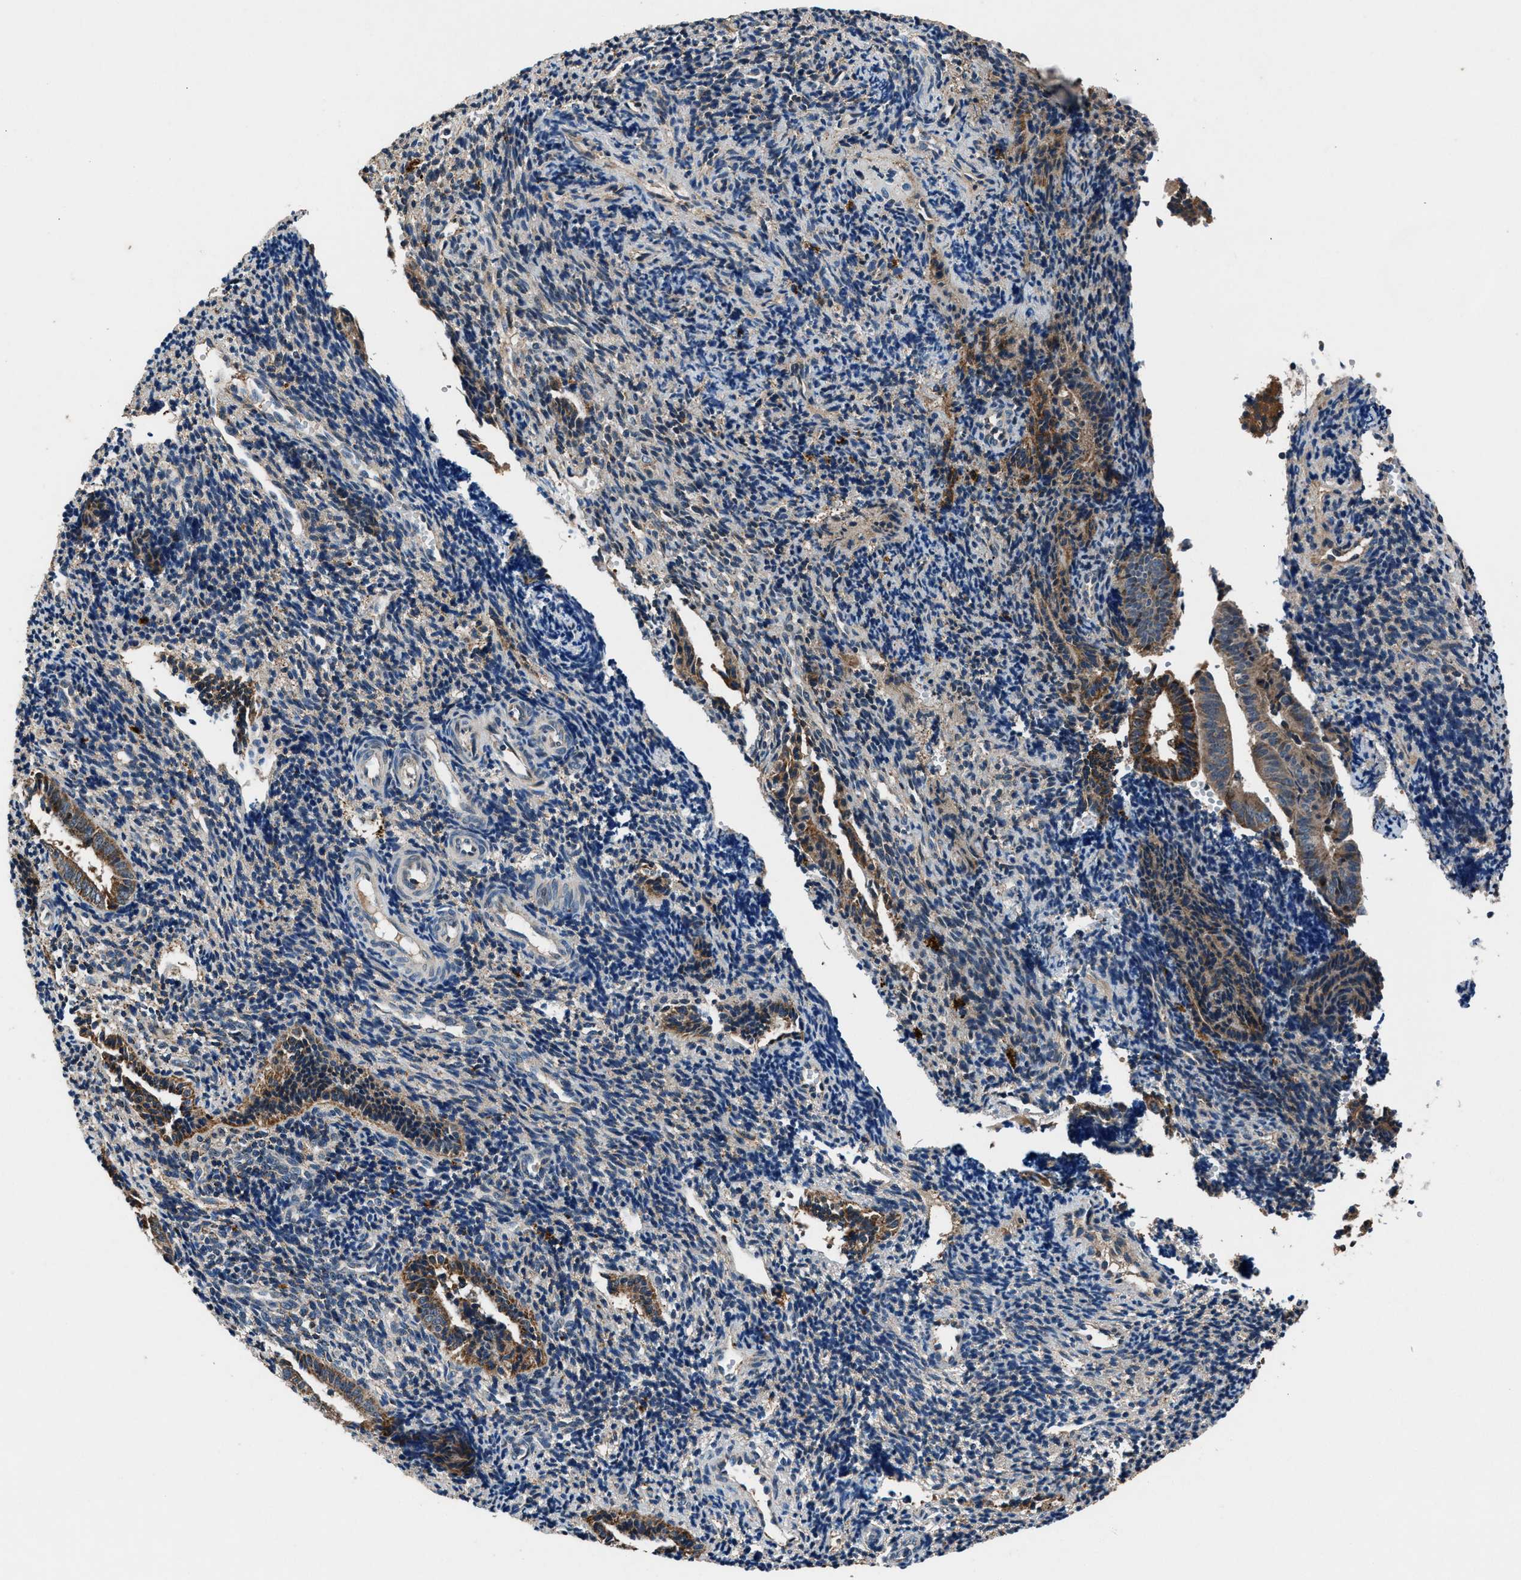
{"staining": {"intensity": "weak", "quantity": "<25%", "location": "cytoplasmic/membranous"}, "tissue": "endometrium", "cell_type": "Cells in endometrial stroma", "image_type": "normal", "snomed": [{"axis": "morphology", "description": "Normal tissue, NOS"}, {"axis": "topography", "description": "Uterus"}, {"axis": "topography", "description": "Endometrium"}], "caption": "Immunohistochemistry (IHC) image of benign endometrium: human endometrium stained with DAB reveals no significant protein expression in cells in endometrial stroma.", "gene": "FAM221A", "patient": {"sex": "female", "age": 33}}